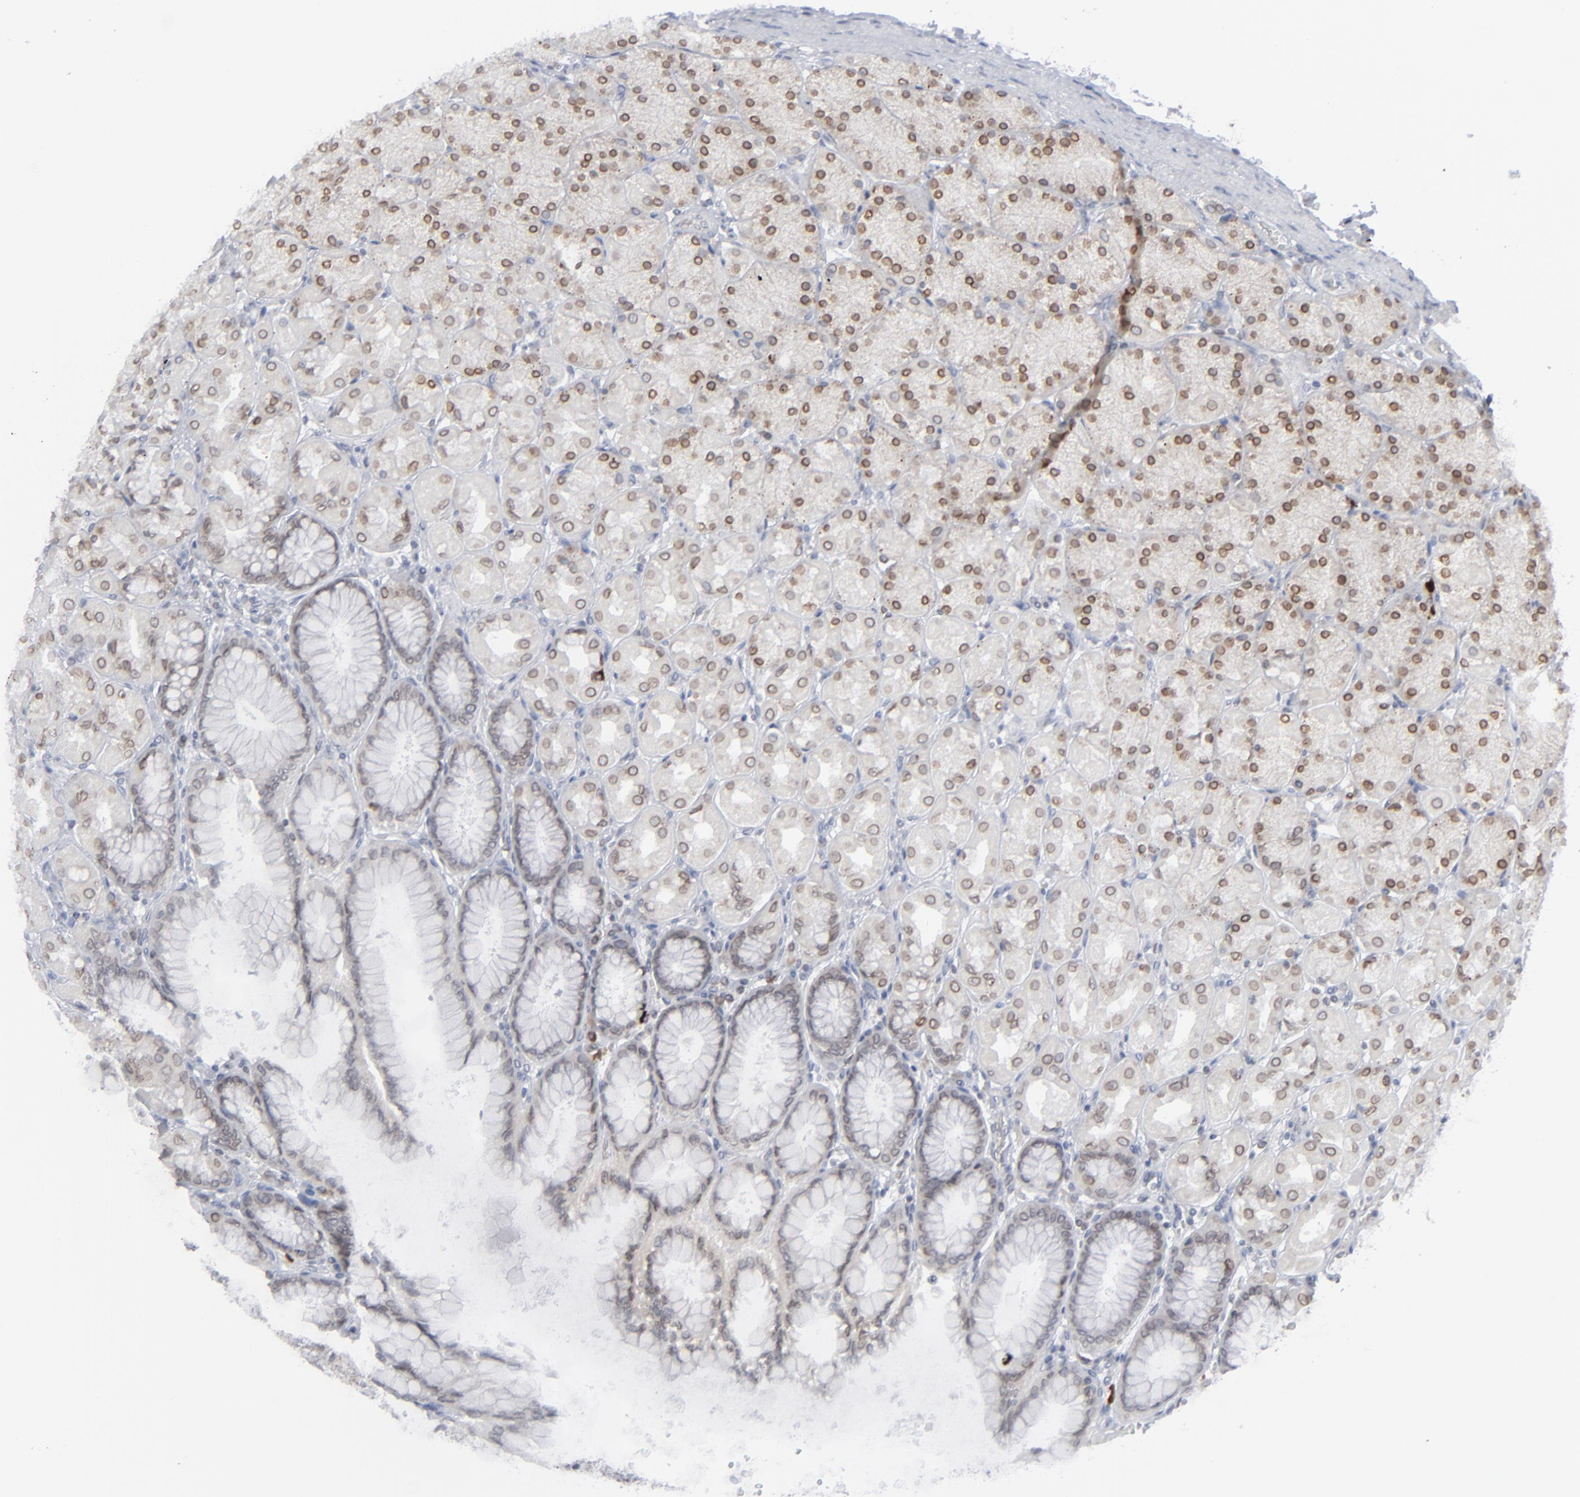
{"staining": {"intensity": "moderate", "quantity": ">75%", "location": "cytoplasmic/membranous,nuclear"}, "tissue": "stomach", "cell_type": "Glandular cells", "image_type": "normal", "snomed": [{"axis": "morphology", "description": "Normal tissue, NOS"}, {"axis": "topography", "description": "Stomach, upper"}], "caption": "Protein staining displays moderate cytoplasmic/membranous,nuclear positivity in approximately >75% of glandular cells in unremarkable stomach.", "gene": "NUP88", "patient": {"sex": "female", "age": 56}}